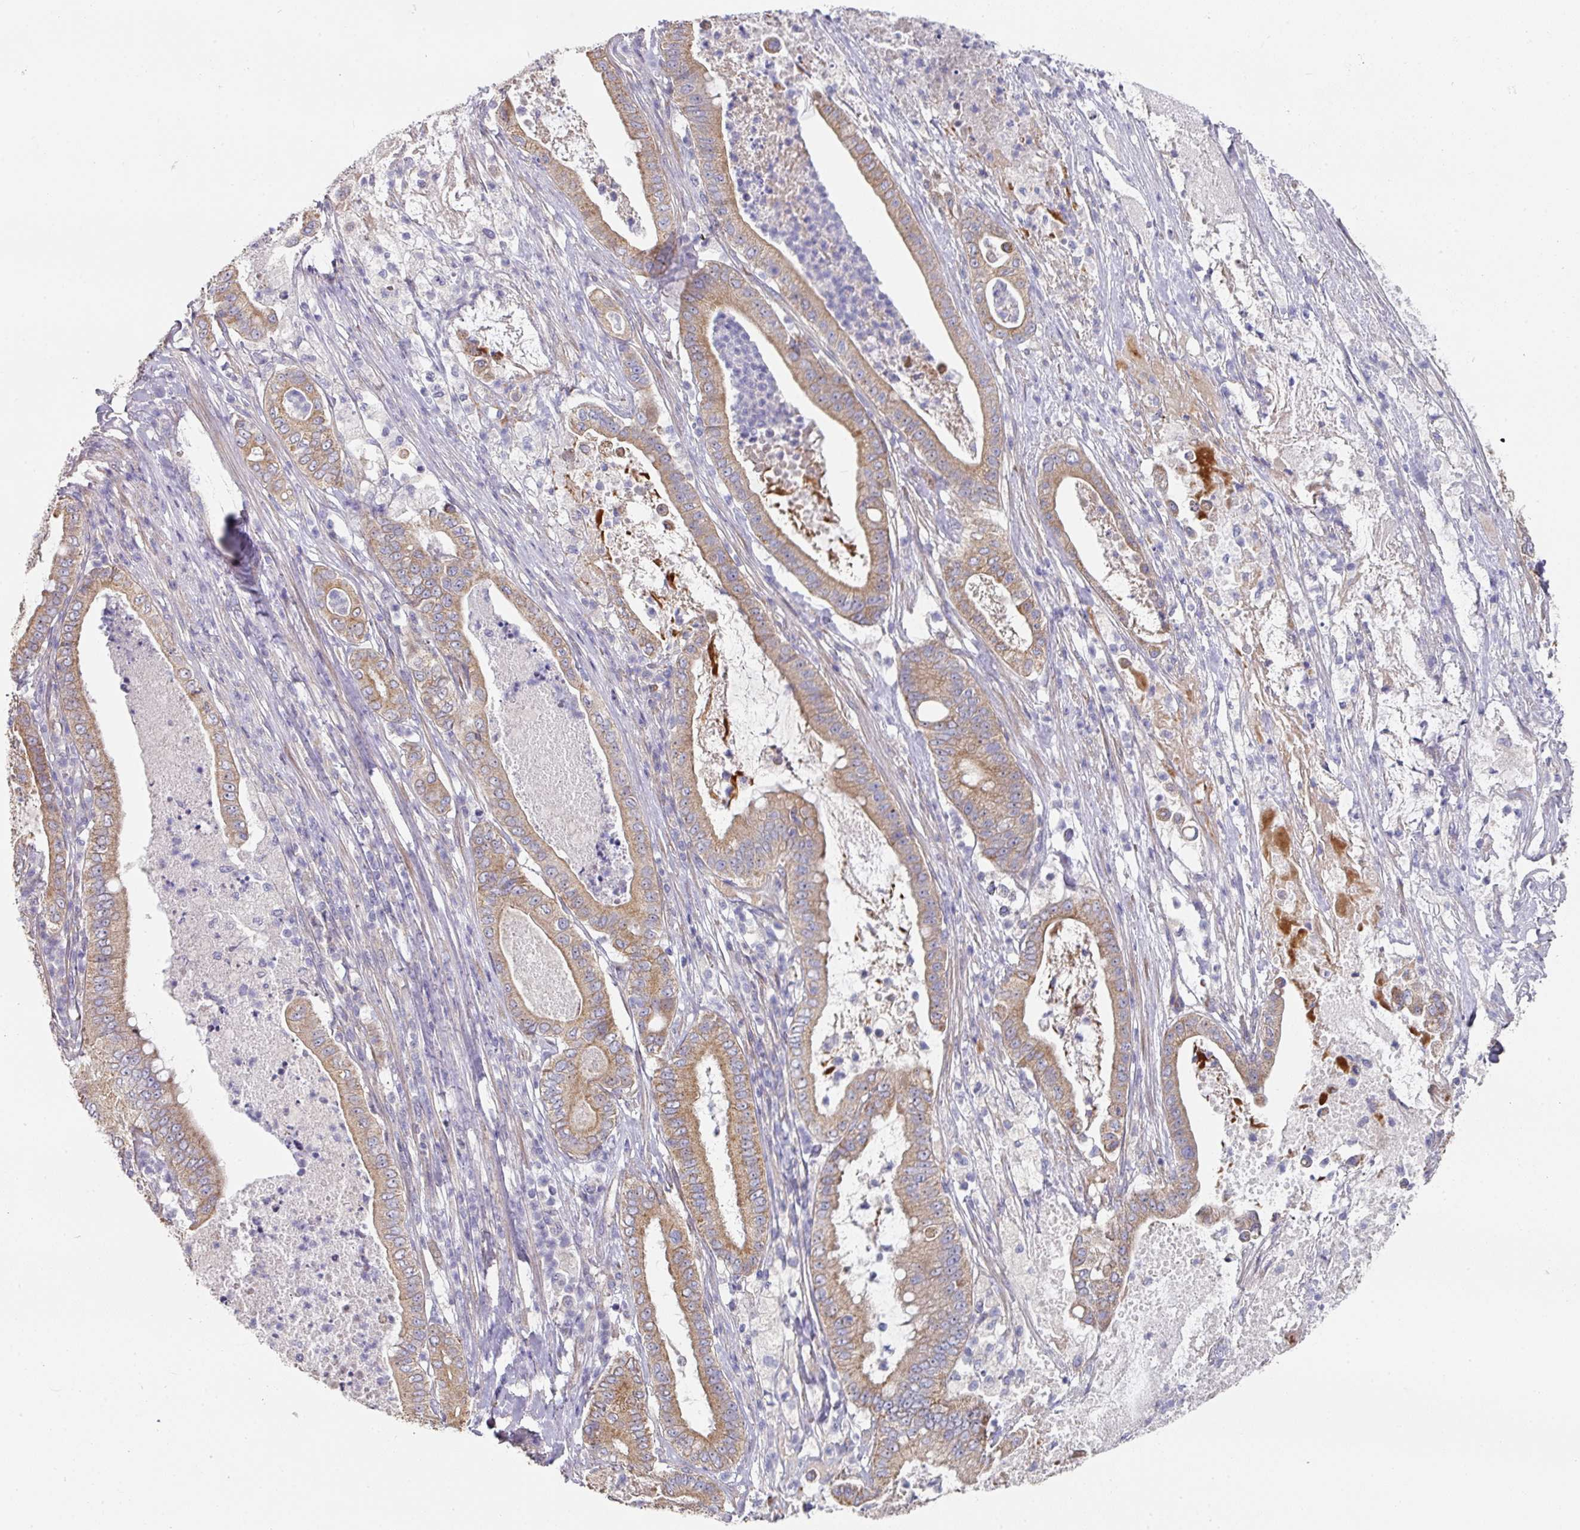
{"staining": {"intensity": "moderate", "quantity": ">75%", "location": "cytoplasmic/membranous"}, "tissue": "pancreatic cancer", "cell_type": "Tumor cells", "image_type": "cancer", "snomed": [{"axis": "morphology", "description": "Adenocarcinoma, NOS"}, {"axis": "topography", "description": "Pancreas"}], "caption": "A medium amount of moderate cytoplasmic/membranous expression is identified in about >75% of tumor cells in pancreatic cancer (adenocarcinoma) tissue. The staining was performed using DAB, with brown indicating positive protein expression. Nuclei are stained blue with hematoxylin.", "gene": "PYROXD2", "patient": {"sex": "male", "age": 71}}